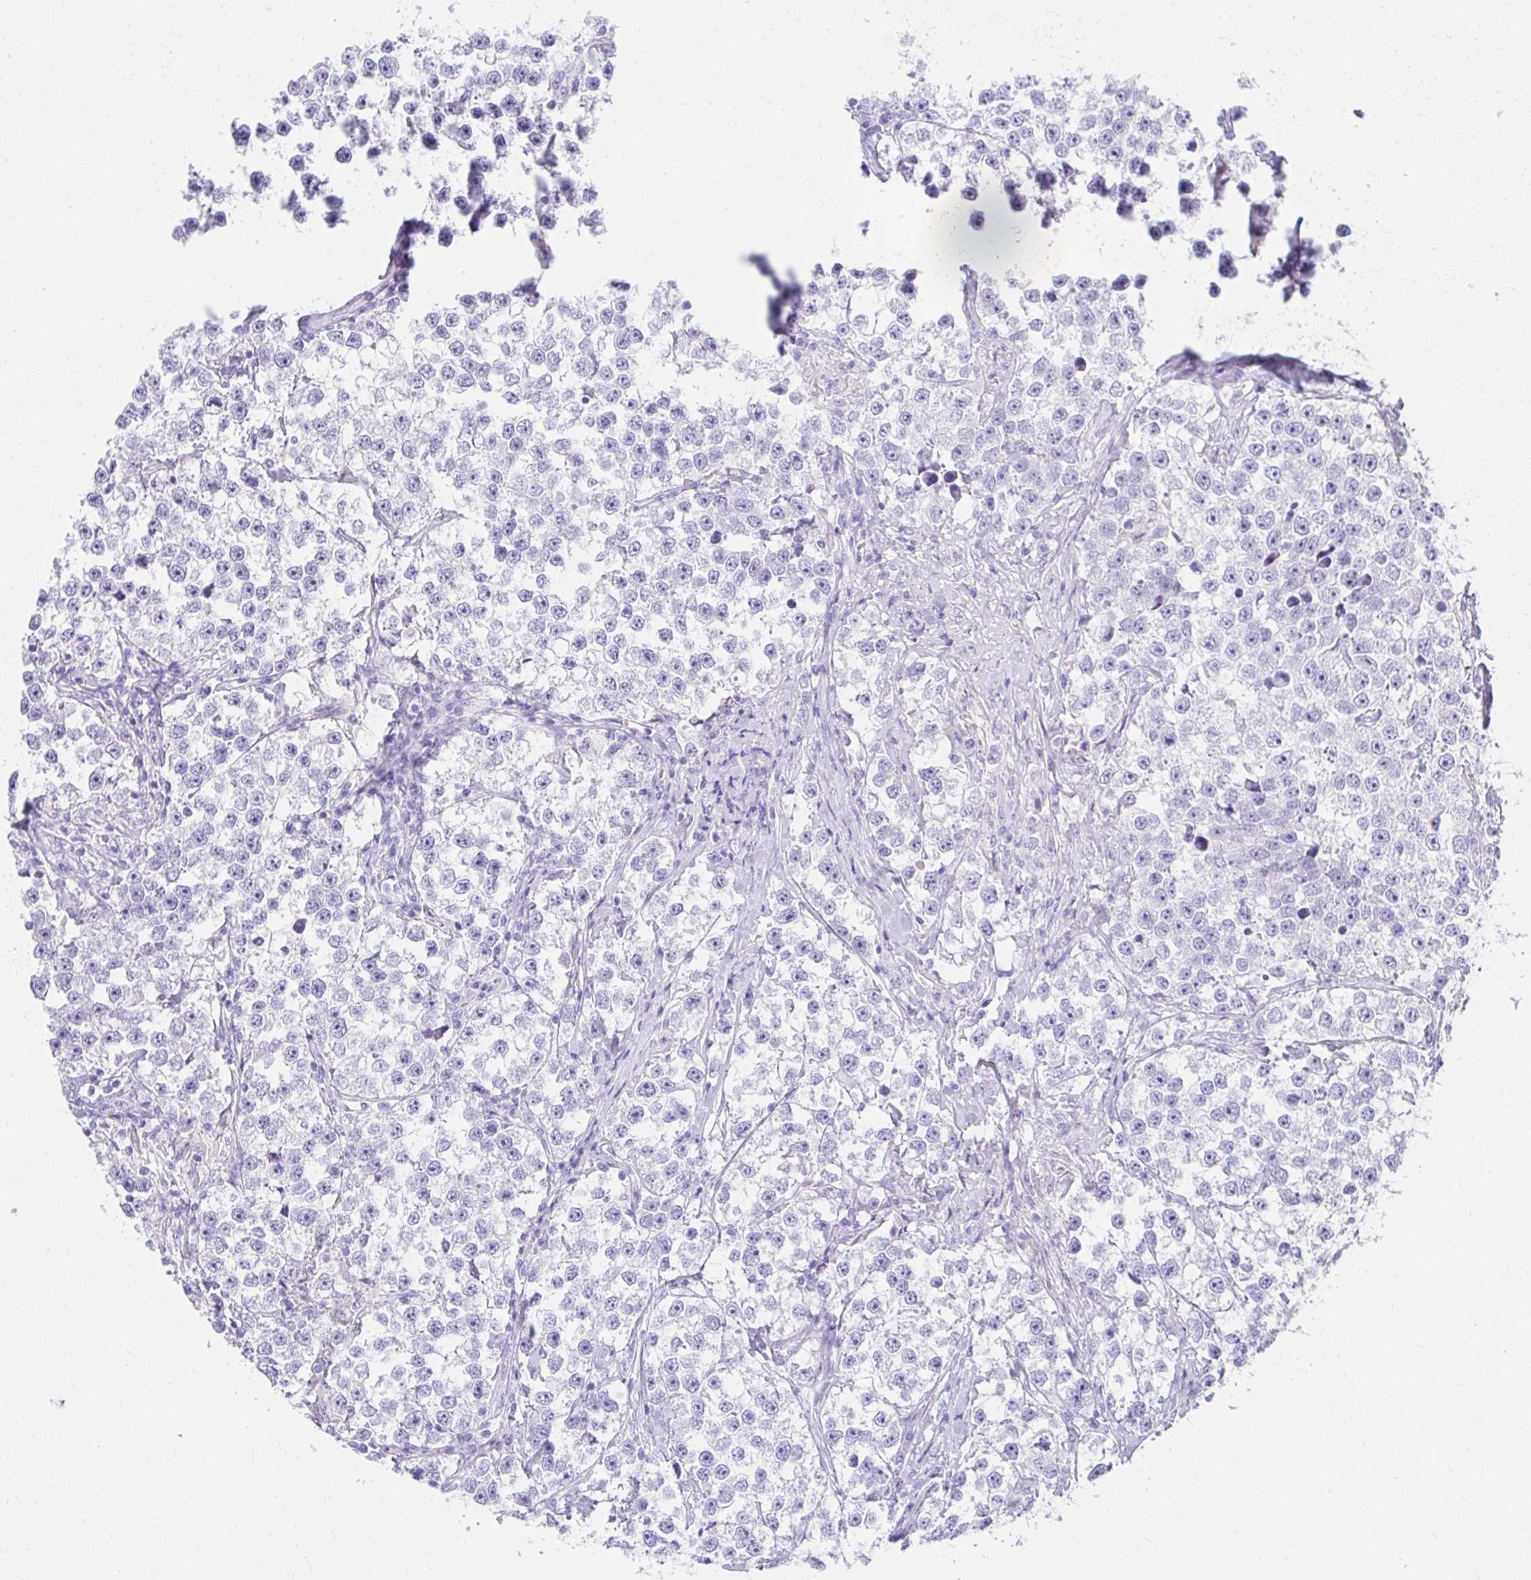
{"staining": {"intensity": "negative", "quantity": "none", "location": "none"}, "tissue": "testis cancer", "cell_type": "Tumor cells", "image_type": "cancer", "snomed": [{"axis": "morphology", "description": "Seminoma, NOS"}, {"axis": "topography", "description": "Testis"}], "caption": "The histopathology image demonstrates no significant staining in tumor cells of testis seminoma.", "gene": "VGLL1", "patient": {"sex": "male", "age": 46}}